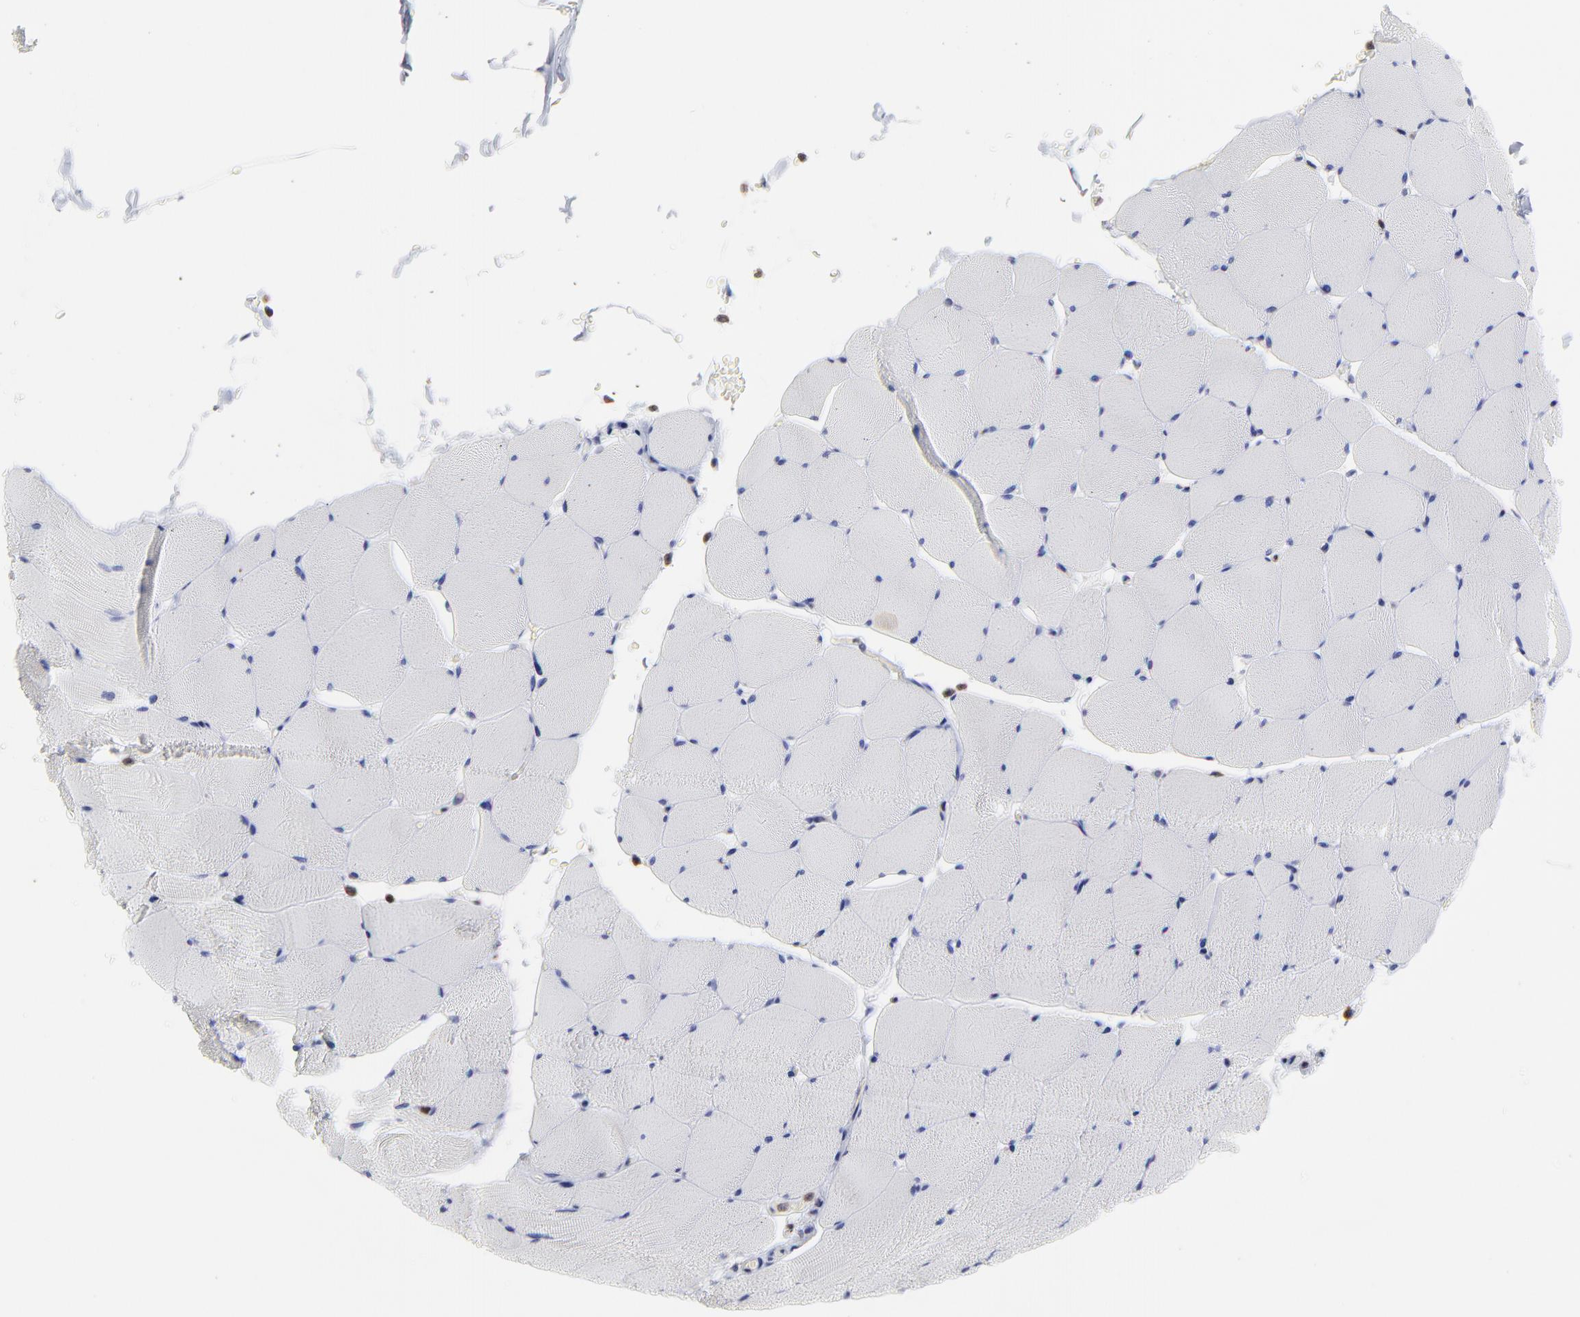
{"staining": {"intensity": "negative", "quantity": "none", "location": "none"}, "tissue": "skeletal muscle", "cell_type": "Myocytes", "image_type": "normal", "snomed": [{"axis": "morphology", "description": "Normal tissue, NOS"}, {"axis": "topography", "description": "Skeletal muscle"}], "caption": "A high-resolution micrograph shows immunohistochemistry staining of benign skeletal muscle, which displays no significant positivity in myocytes. (Immunohistochemistry (ihc), brightfield microscopy, high magnification).", "gene": "MOSPD2", "patient": {"sex": "male", "age": 62}}